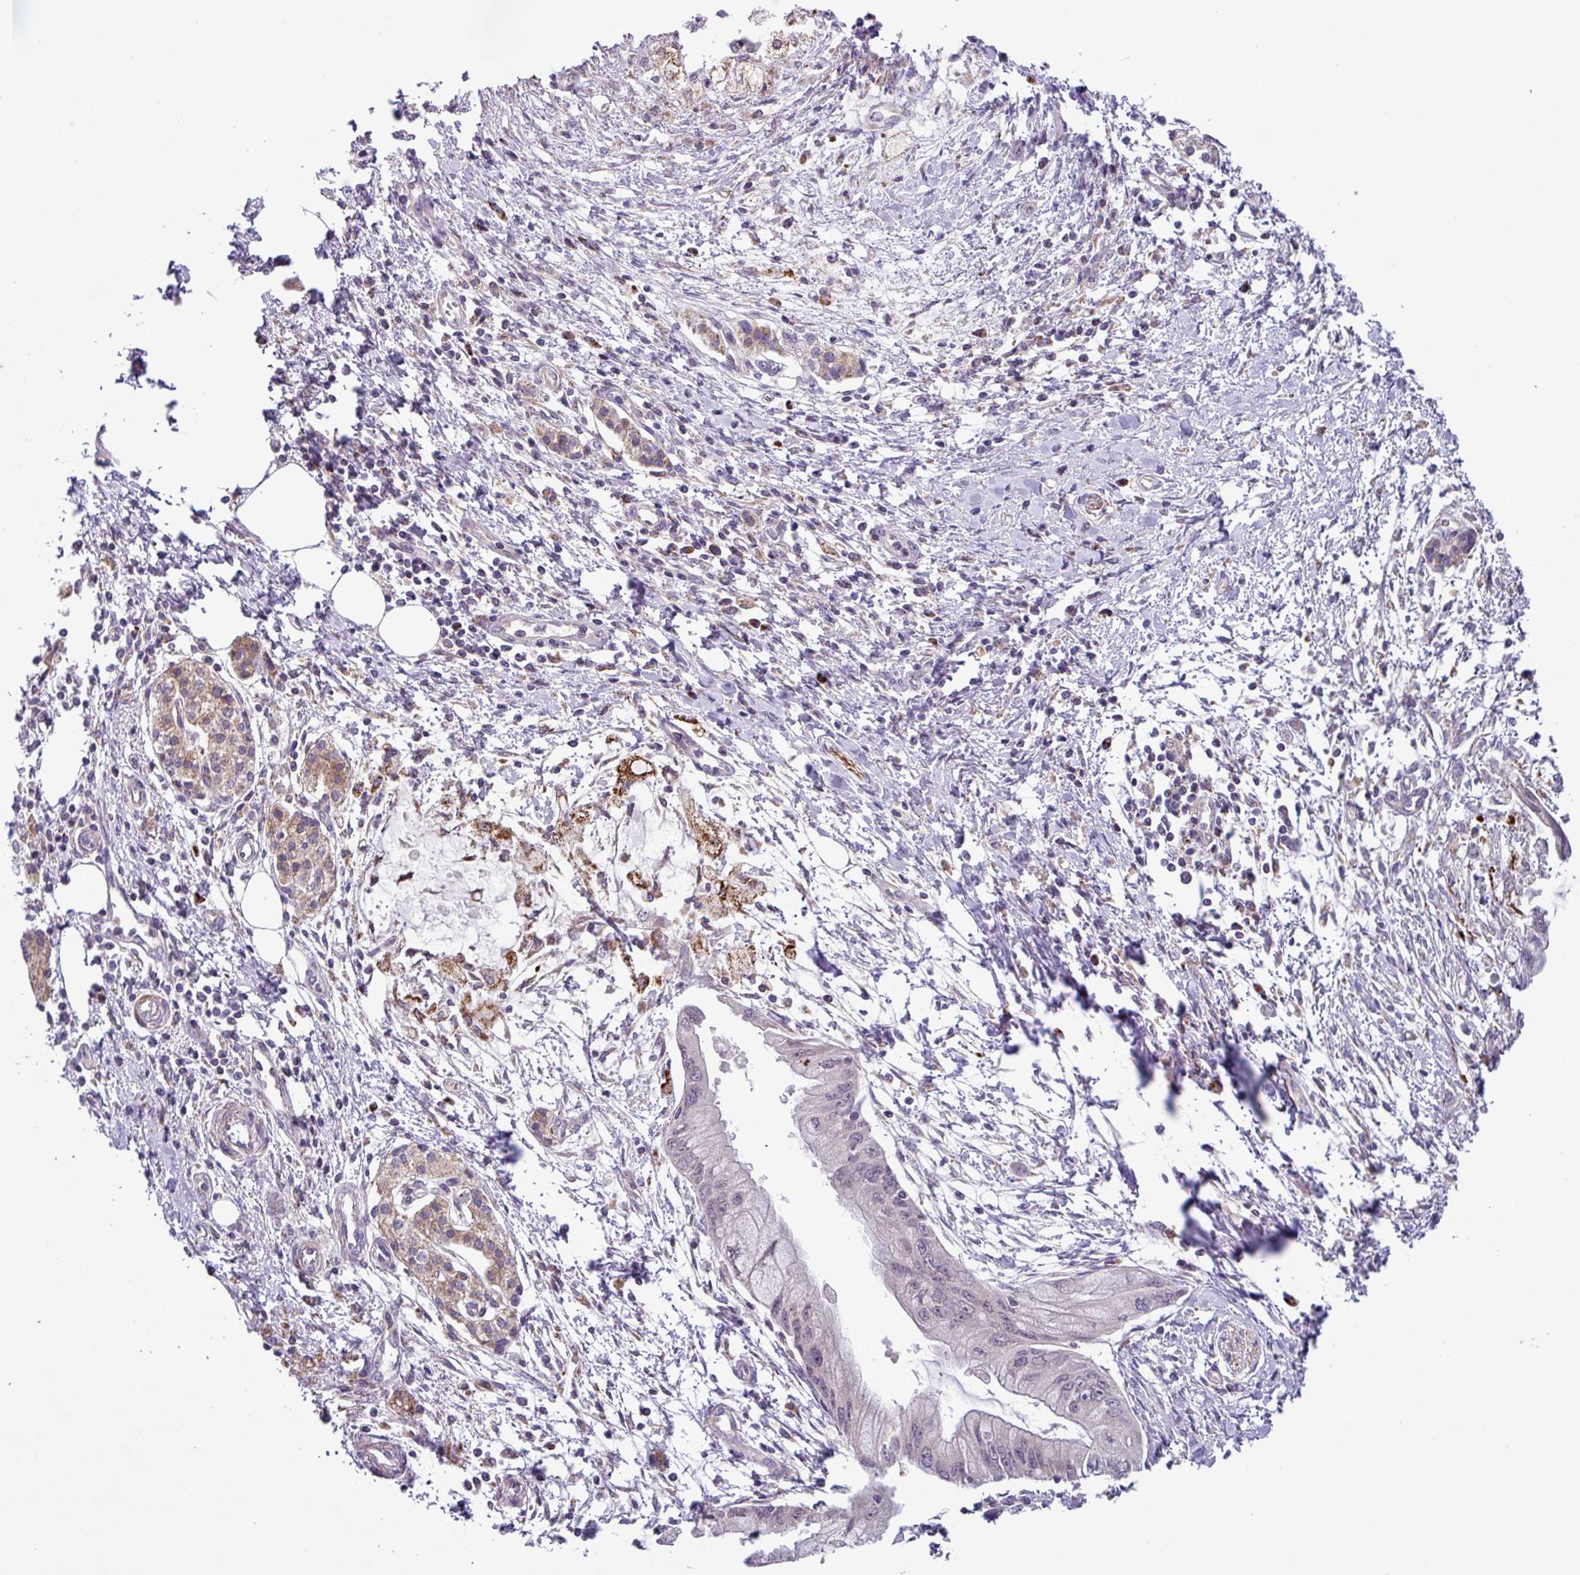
{"staining": {"intensity": "negative", "quantity": "none", "location": "none"}, "tissue": "pancreatic cancer", "cell_type": "Tumor cells", "image_type": "cancer", "snomed": [{"axis": "morphology", "description": "Adenocarcinoma, NOS"}, {"axis": "topography", "description": "Pancreas"}], "caption": "This is an immunohistochemistry histopathology image of human pancreatic cancer (adenocarcinoma). There is no positivity in tumor cells.", "gene": "AKIRIN1", "patient": {"sex": "male", "age": 48}}